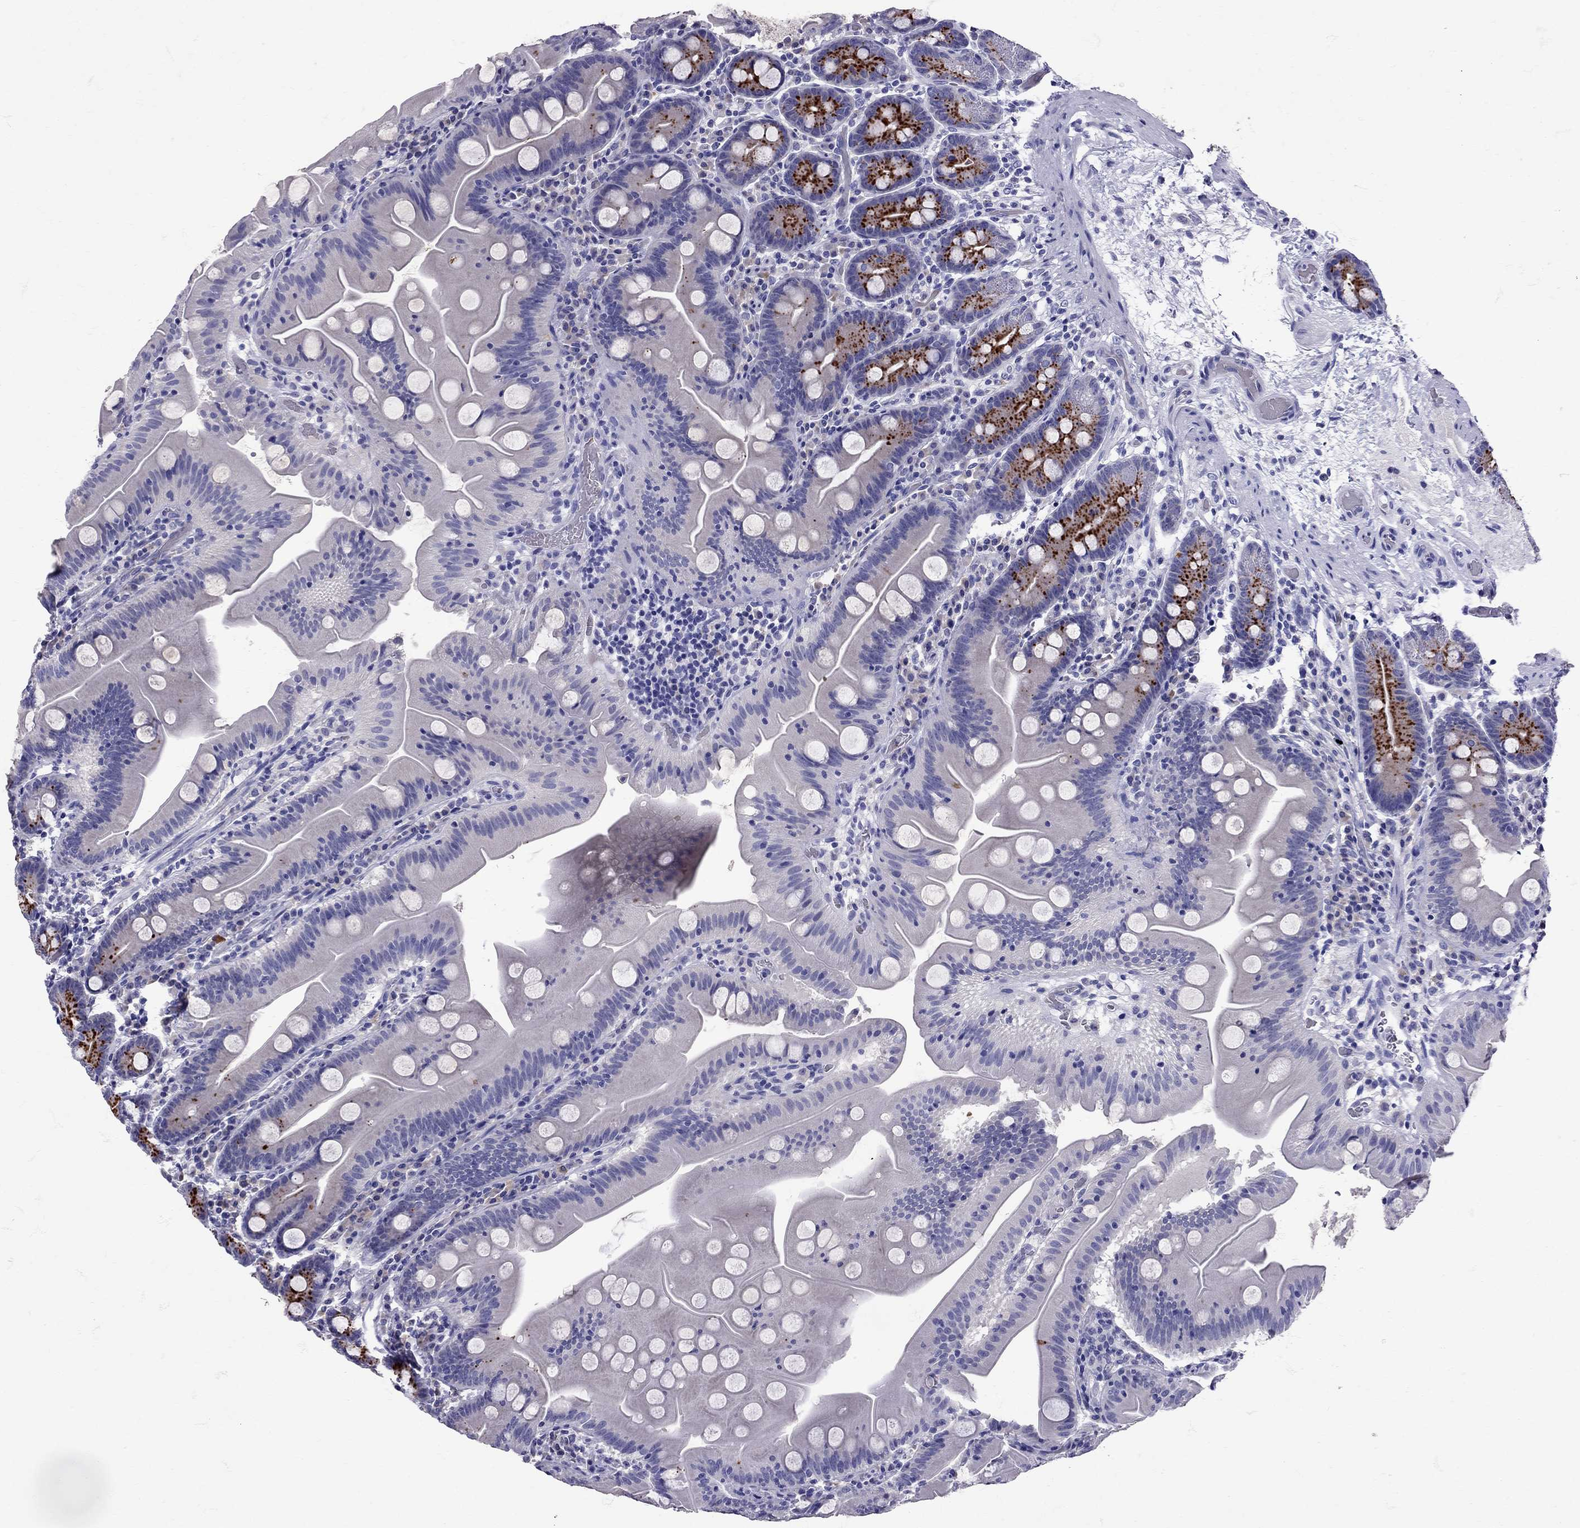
{"staining": {"intensity": "strong", "quantity": "<25%", "location": "cytoplasmic/membranous"}, "tissue": "small intestine", "cell_type": "Glandular cells", "image_type": "normal", "snomed": [{"axis": "morphology", "description": "Normal tissue, NOS"}, {"axis": "topography", "description": "Small intestine"}], "caption": "Immunohistochemistry (IHC) histopathology image of normal small intestine stained for a protein (brown), which reveals medium levels of strong cytoplasmic/membranous positivity in approximately <25% of glandular cells.", "gene": "TBR1", "patient": {"sex": "male", "age": 37}}